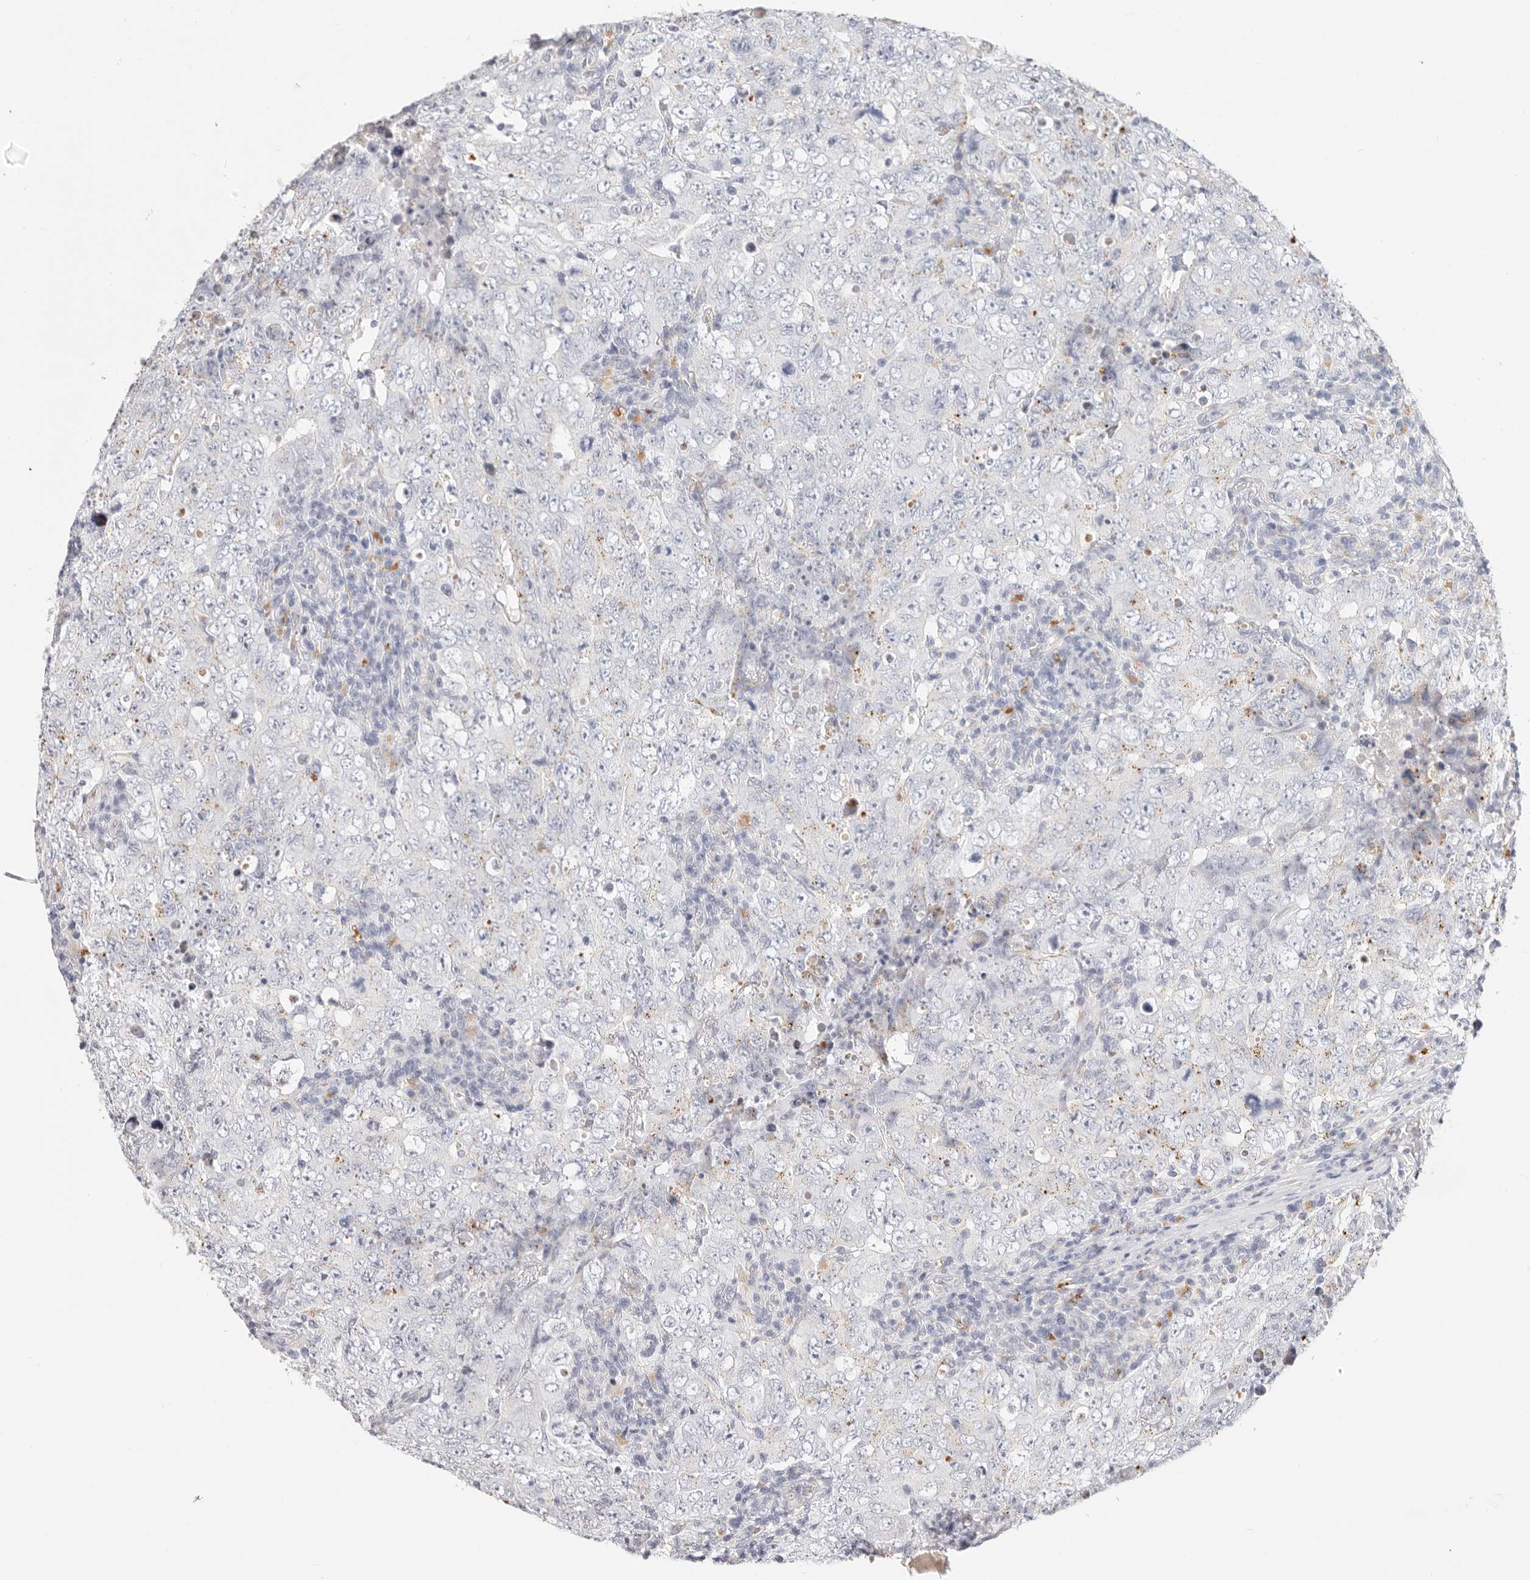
{"staining": {"intensity": "moderate", "quantity": "<25%", "location": "cytoplasmic/membranous"}, "tissue": "testis cancer", "cell_type": "Tumor cells", "image_type": "cancer", "snomed": [{"axis": "morphology", "description": "Carcinoma, Embryonal, NOS"}, {"axis": "topography", "description": "Testis"}], "caption": "IHC staining of embryonal carcinoma (testis), which demonstrates low levels of moderate cytoplasmic/membranous expression in about <25% of tumor cells indicating moderate cytoplasmic/membranous protein positivity. The staining was performed using DAB (3,3'-diaminobenzidine) (brown) for protein detection and nuclei were counterstained in hematoxylin (blue).", "gene": "STKLD1", "patient": {"sex": "male", "age": 26}}